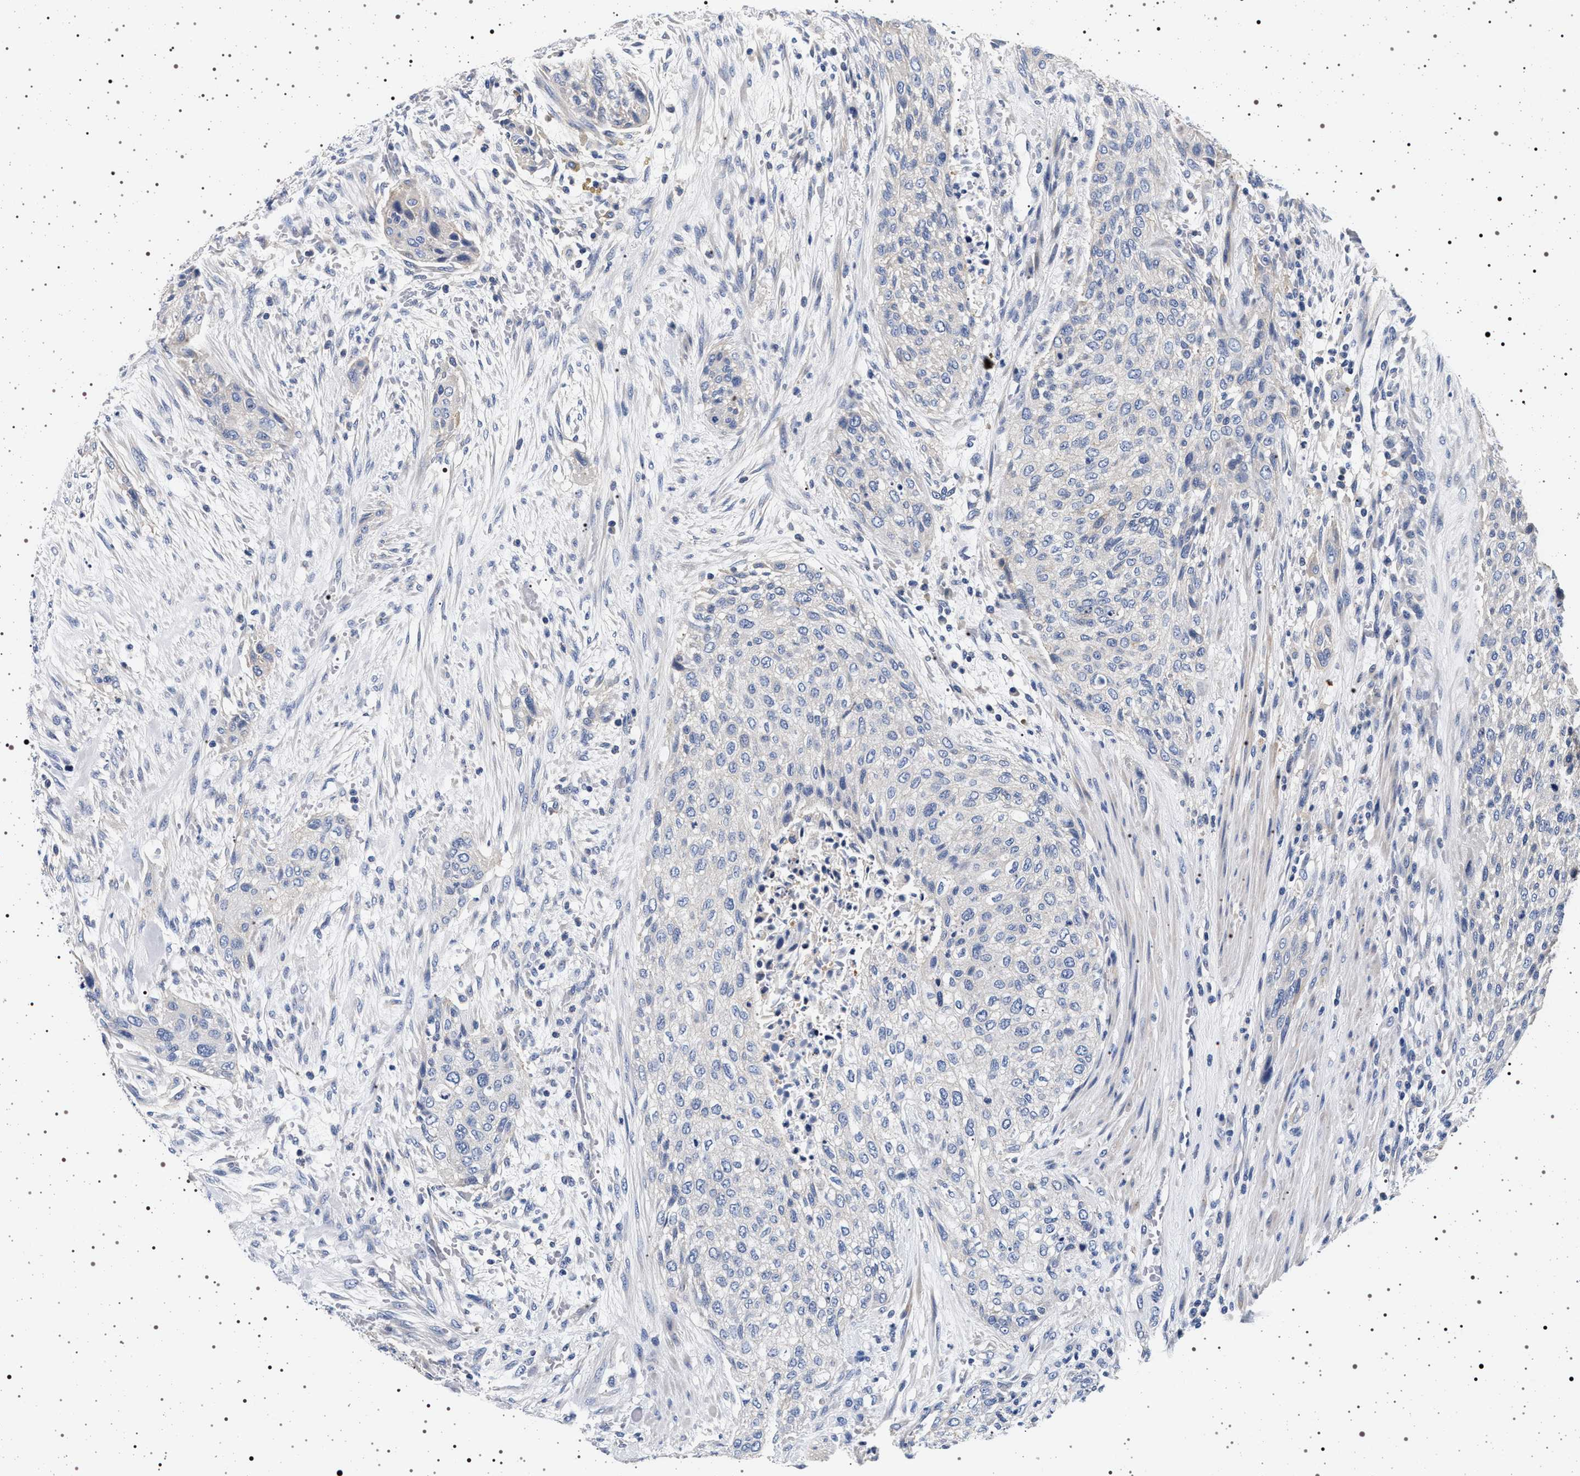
{"staining": {"intensity": "negative", "quantity": "none", "location": "none"}, "tissue": "urothelial cancer", "cell_type": "Tumor cells", "image_type": "cancer", "snomed": [{"axis": "morphology", "description": "Urothelial carcinoma, Low grade"}, {"axis": "morphology", "description": "Urothelial carcinoma, High grade"}, {"axis": "topography", "description": "Urinary bladder"}], "caption": "IHC histopathology image of neoplastic tissue: low-grade urothelial carcinoma stained with DAB (3,3'-diaminobenzidine) reveals no significant protein expression in tumor cells.", "gene": "HSD17B1", "patient": {"sex": "male", "age": 35}}